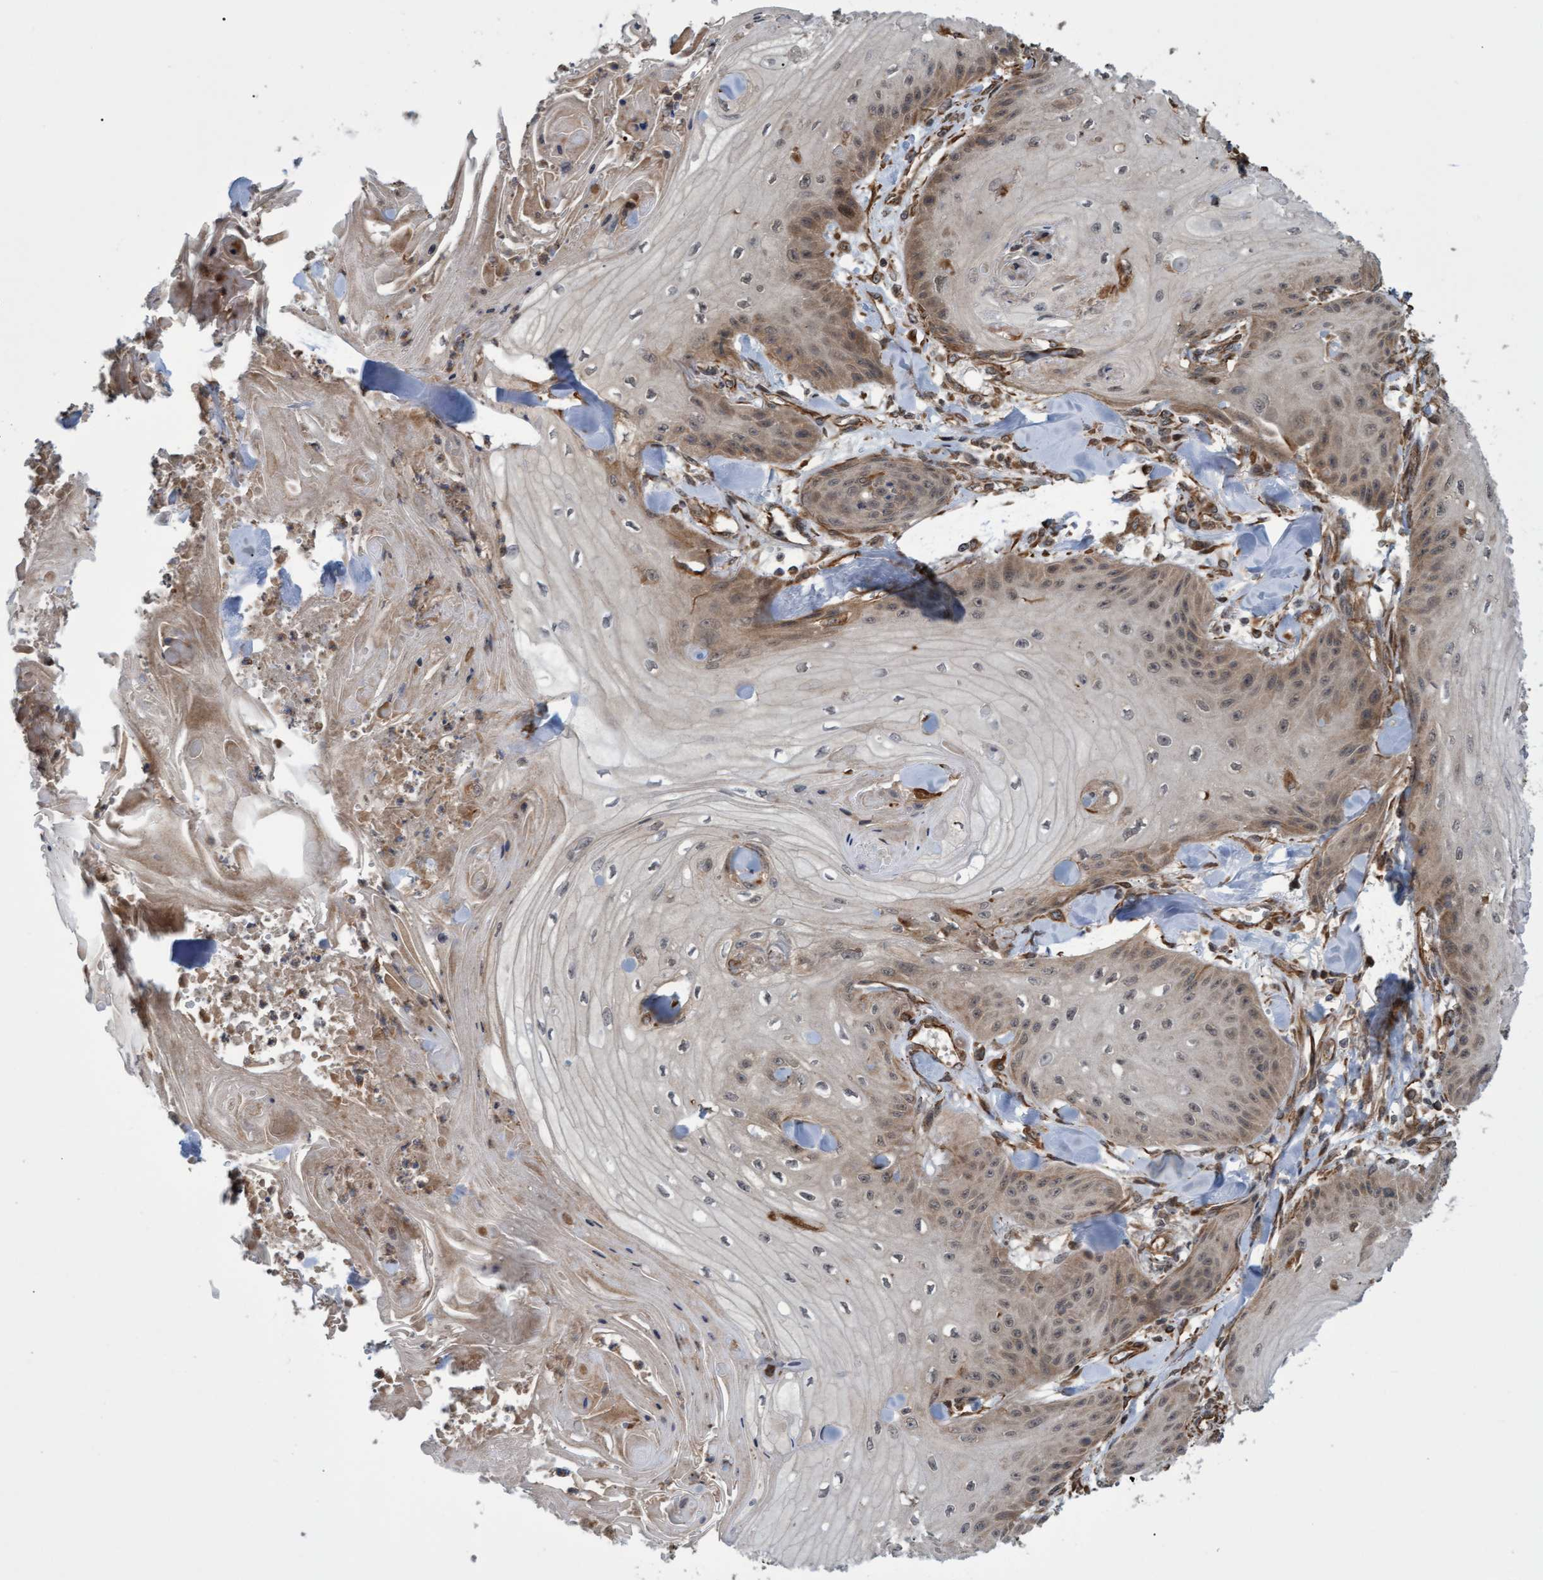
{"staining": {"intensity": "moderate", "quantity": "<25%", "location": "cytoplasmic/membranous"}, "tissue": "skin cancer", "cell_type": "Tumor cells", "image_type": "cancer", "snomed": [{"axis": "morphology", "description": "Squamous cell carcinoma, NOS"}, {"axis": "topography", "description": "Skin"}], "caption": "A brown stain labels moderate cytoplasmic/membranous expression of a protein in skin cancer tumor cells. The staining was performed using DAB to visualize the protein expression in brown, while the nuclei were stained in blue with hematoxylin (Magnification: 20x).", "gene": "TNFRSF10B", "patient": {"sex": "male", "age": 74}}